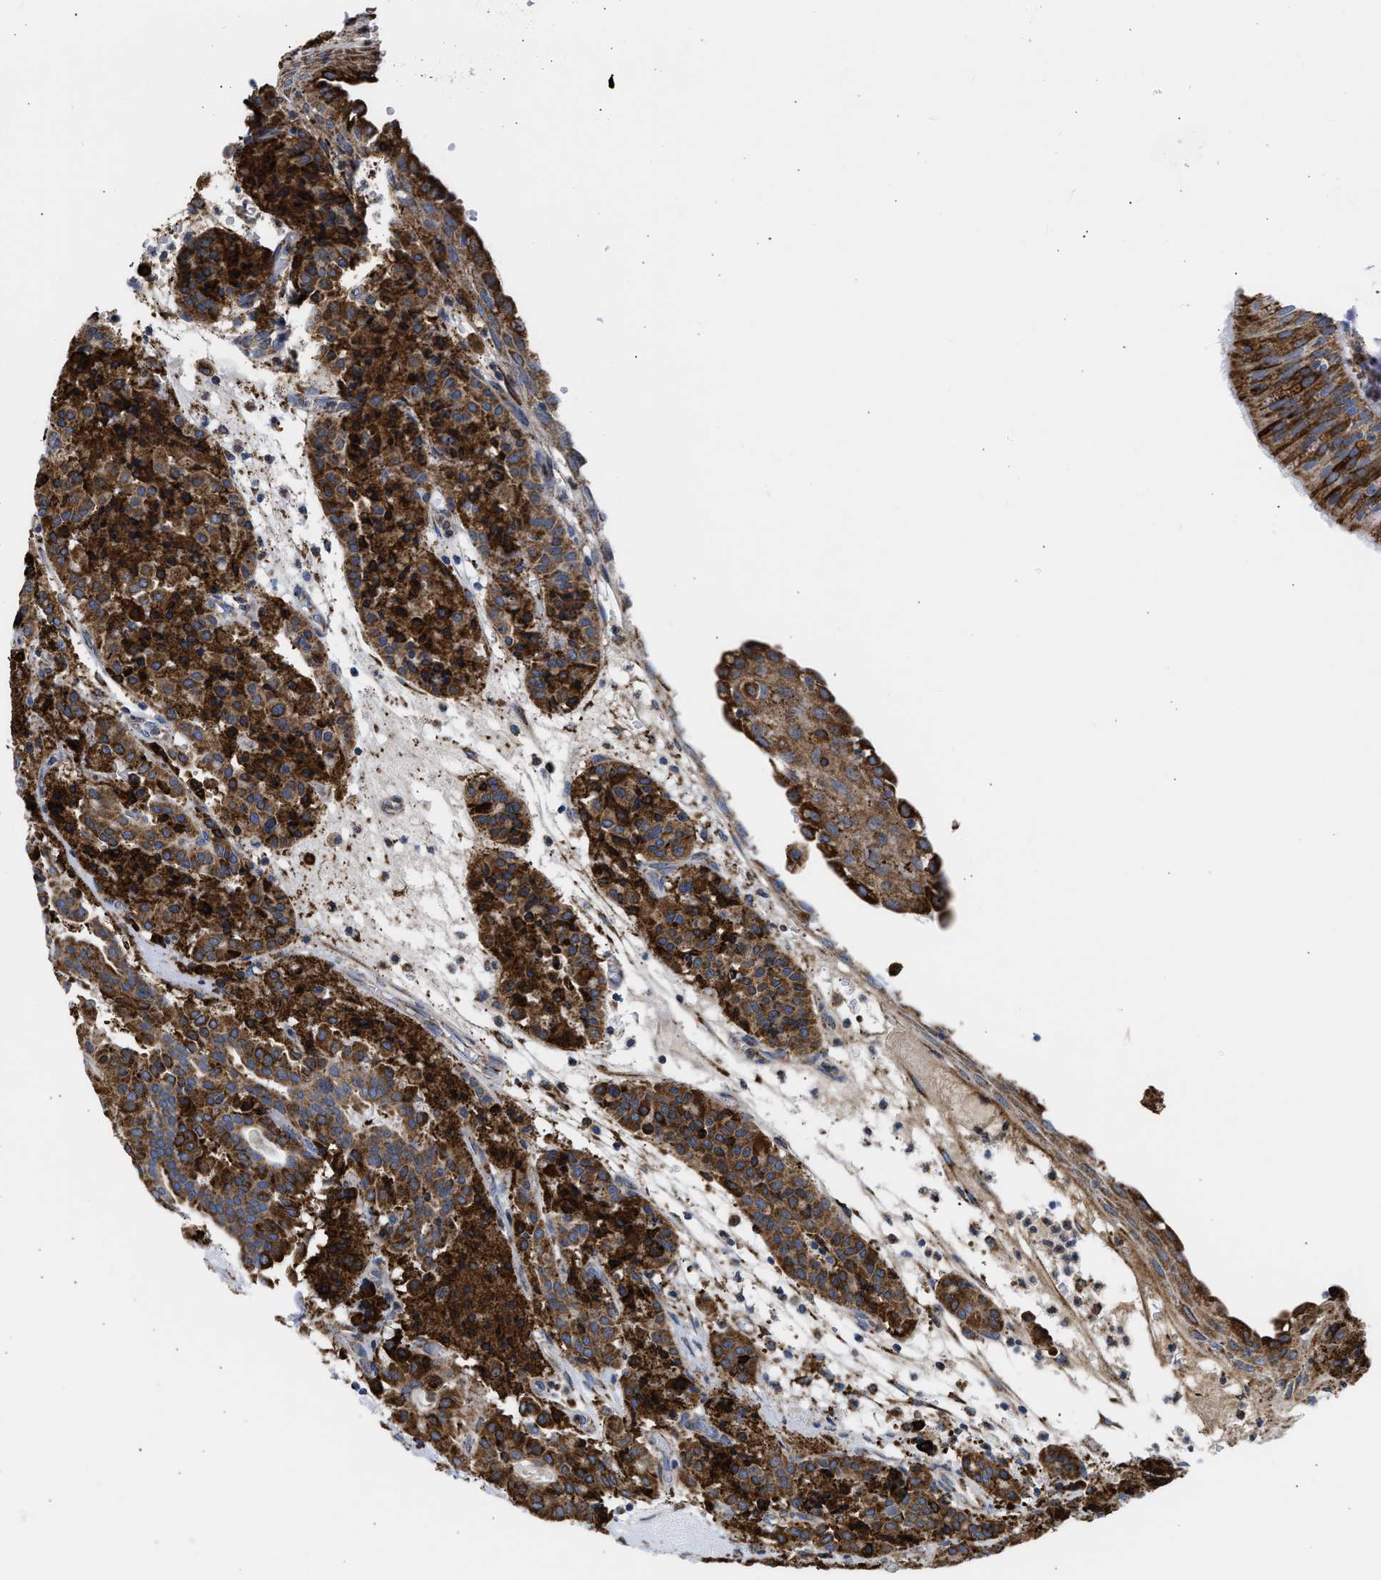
{"staining": {"intensity": "strong", "quantity": ">75%", "location": "cytoplasmic/membranous"}, "tissue": "carcinoid", "cell_type": "Tumor cells", "image_type": "cancer", "snomed": [{"axis": "morphology", "description": "Carcinoid, malignant, NOS"}, {"axis": "topography", "description": "Lung"}], "caption": "Strong cytoplasmic/membranous expression is seen in about >75% of tumor cells in malignant carcinoid.", "gene": "CYCS", "patient": {"sex": "male", "age": 30}}